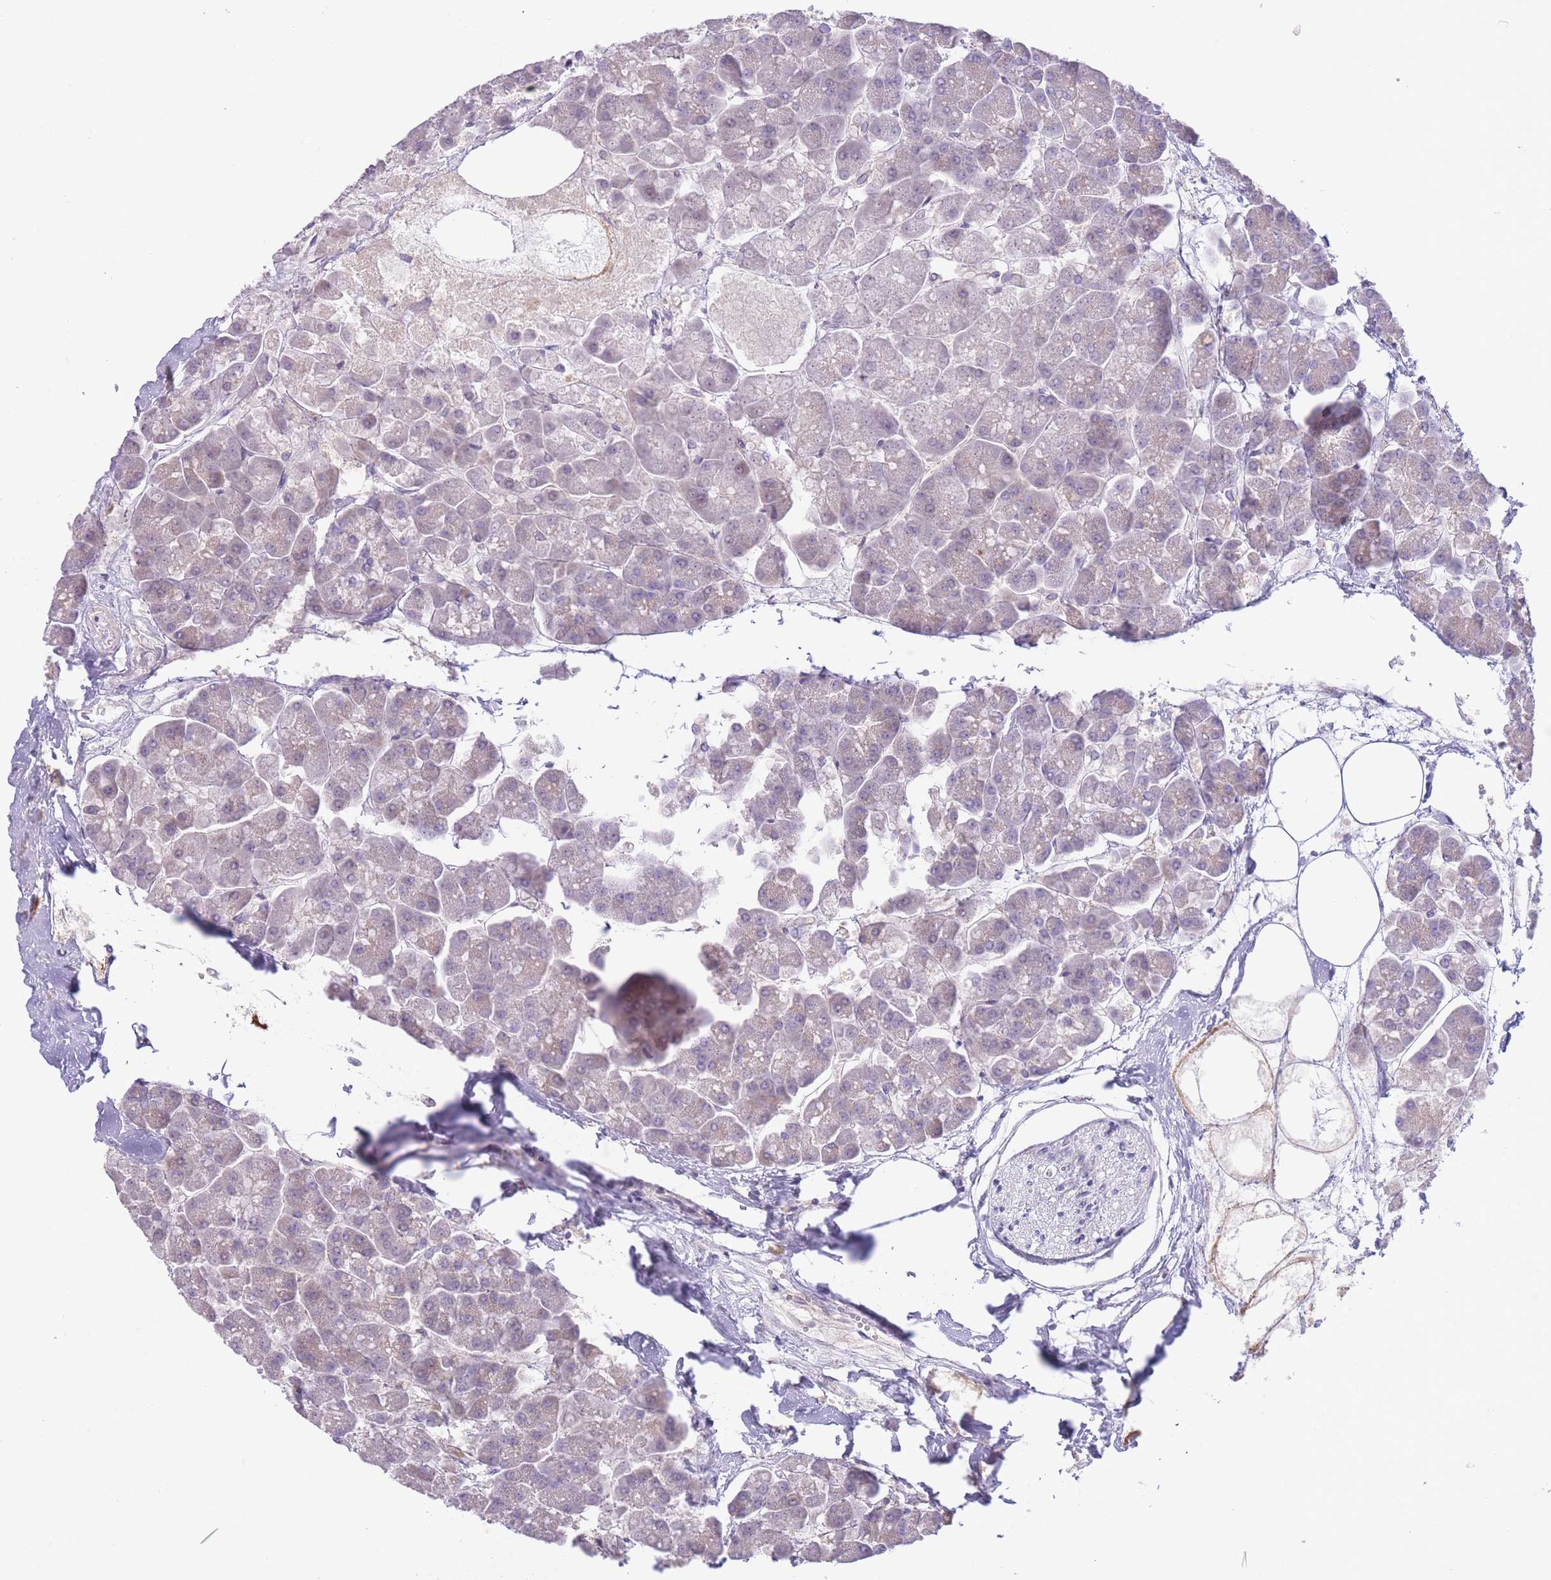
{"staining": {"intensity": "negative", "quantity": "none", "location": "none"}, "tissue": "pancreas", "cell_type": "Exocrine glandular cells", "image_type": "normal", "snomed": [{"axis": "morphology", "description": "Normal tissue, NOS"}, {"axis": "topography", "description": "Pancreas"}, {"axis": "topography", "description": "Peripheral nerve tissue"}], "caption": "A photomicrograph of pancreas stained for a protein shows no brown staining in exocrine glandular cells. Brightfield microscopy of immunohistochemistry (IHC) stained with DAB (brown) and hematoxylin (blue), captured at high magnification.", "gene": "IMPG1", "patient": {"sex": "male", "age": 54}}